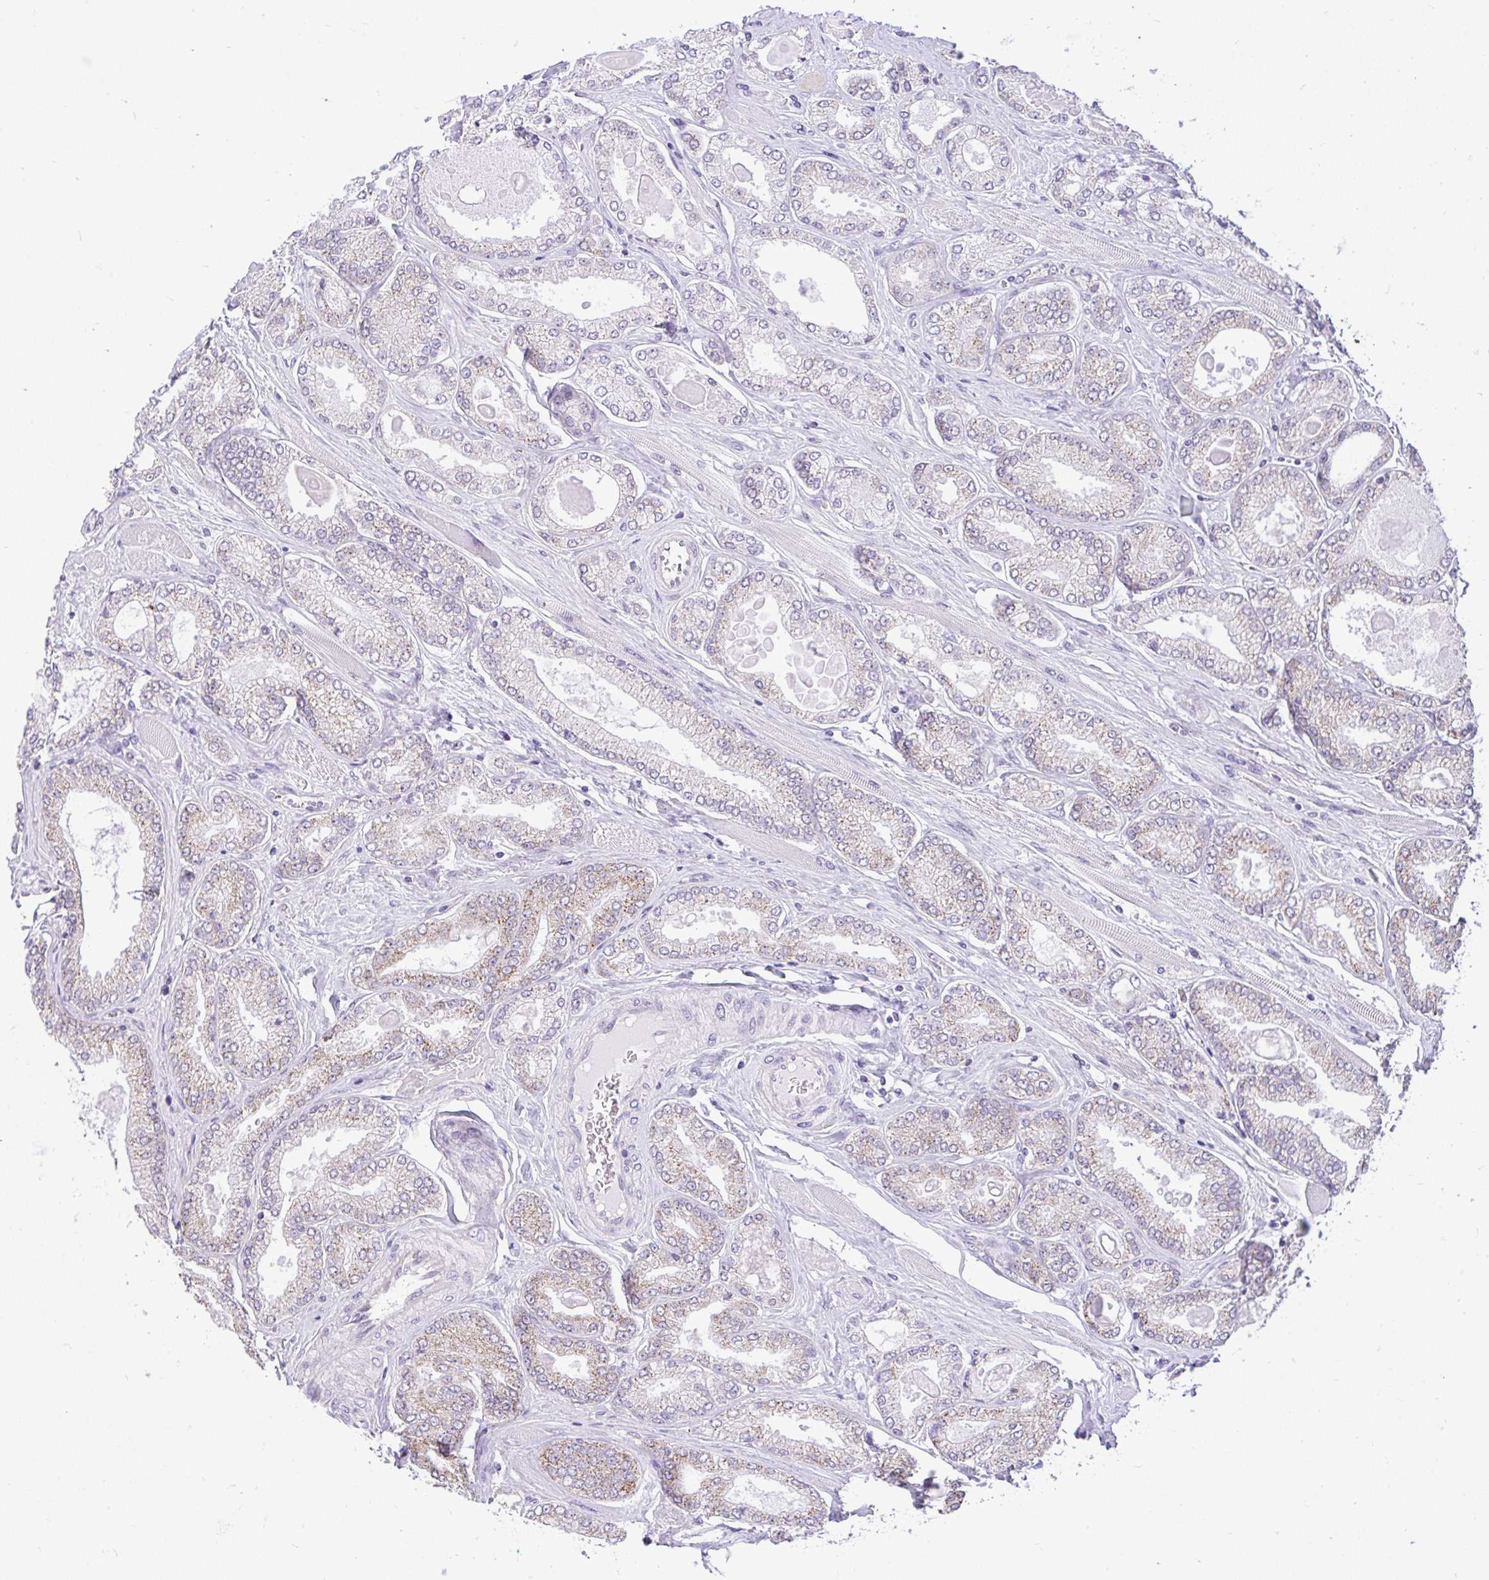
{"staining": {"intensity": "weak", "quantity": "25%-75%", "location": "cytoplasmic/membranous"}, "tissue": "prostate cancer", "cell_type": "Tumor cells", "image_type": "cancer", "snomed": [{"axis": "morphology", "description": "Adenocarcinoma, High grade"}, {"axis": "topography", "description": "Prostate"}], "caption": "Human prostate cancer (adenocarcinoma (high-grade)) stained with a brown dye shows weak cytoplasmic/membranous positive expression in approximately 25%-75% of tumor cells.", "gene": "PYCR2", "patient": {"sex": "male", "age": 68}}